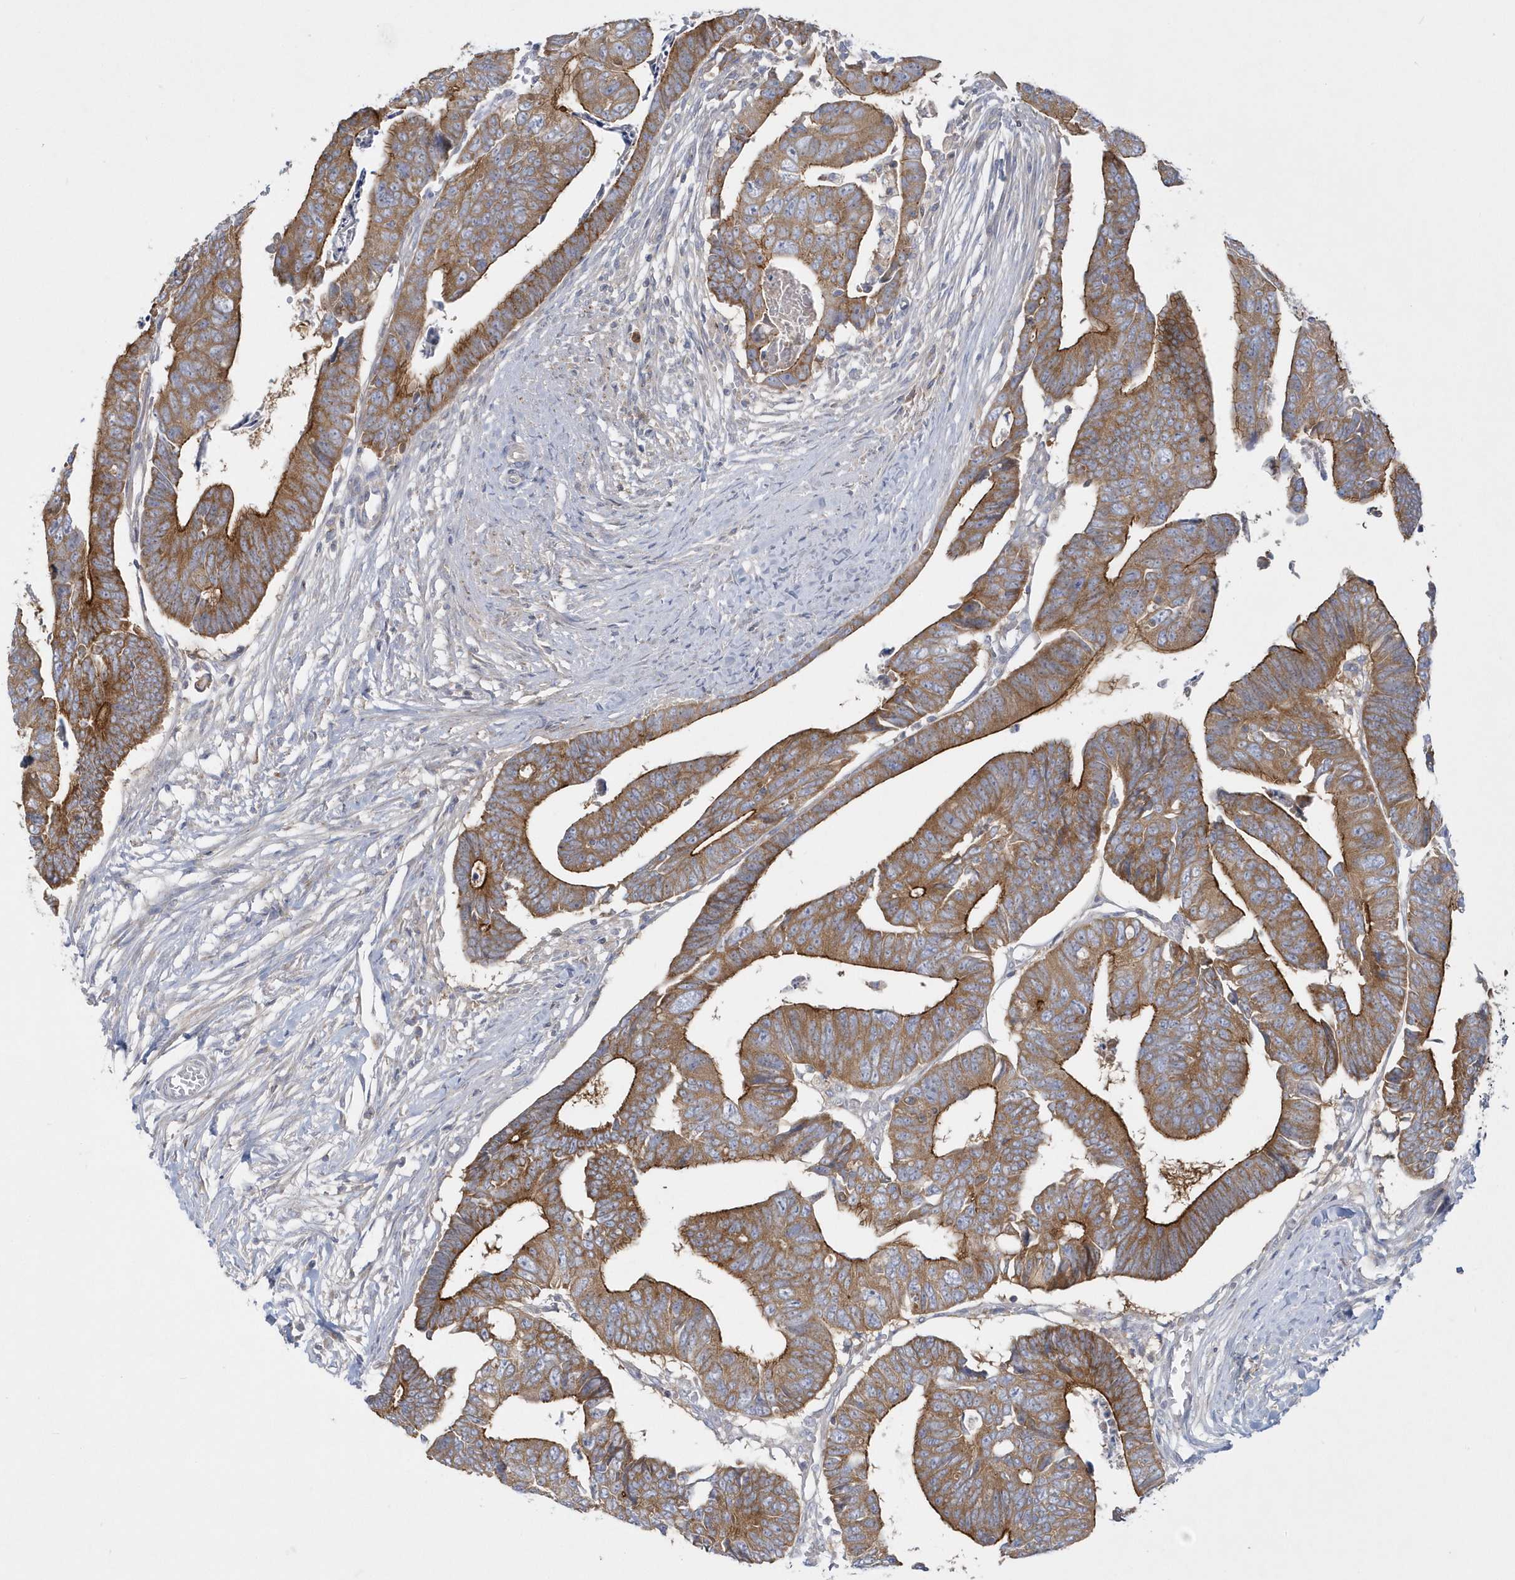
{"staining": {"intensity": "strong", "quantity": ">75%", "location": "cytoplasmic/membranous"}, "tissue": "colorectal cancer", "cell_type": "Tumor cells", "image_type": "cancer", "snomed": [{"axis": "morphology", "description": "Adenocarcinoma, NOS"}, {"axis": "topography", "description": "Rectum"}], "caption": "Protein expression analysis of human adenocarcinoma (colorectal) reveals strong cytoplasmic/membranous expression in approximately >75% of tumor cells.", "gene": "DNAJC18", "patient": {"sex": "female", "age": 65}}